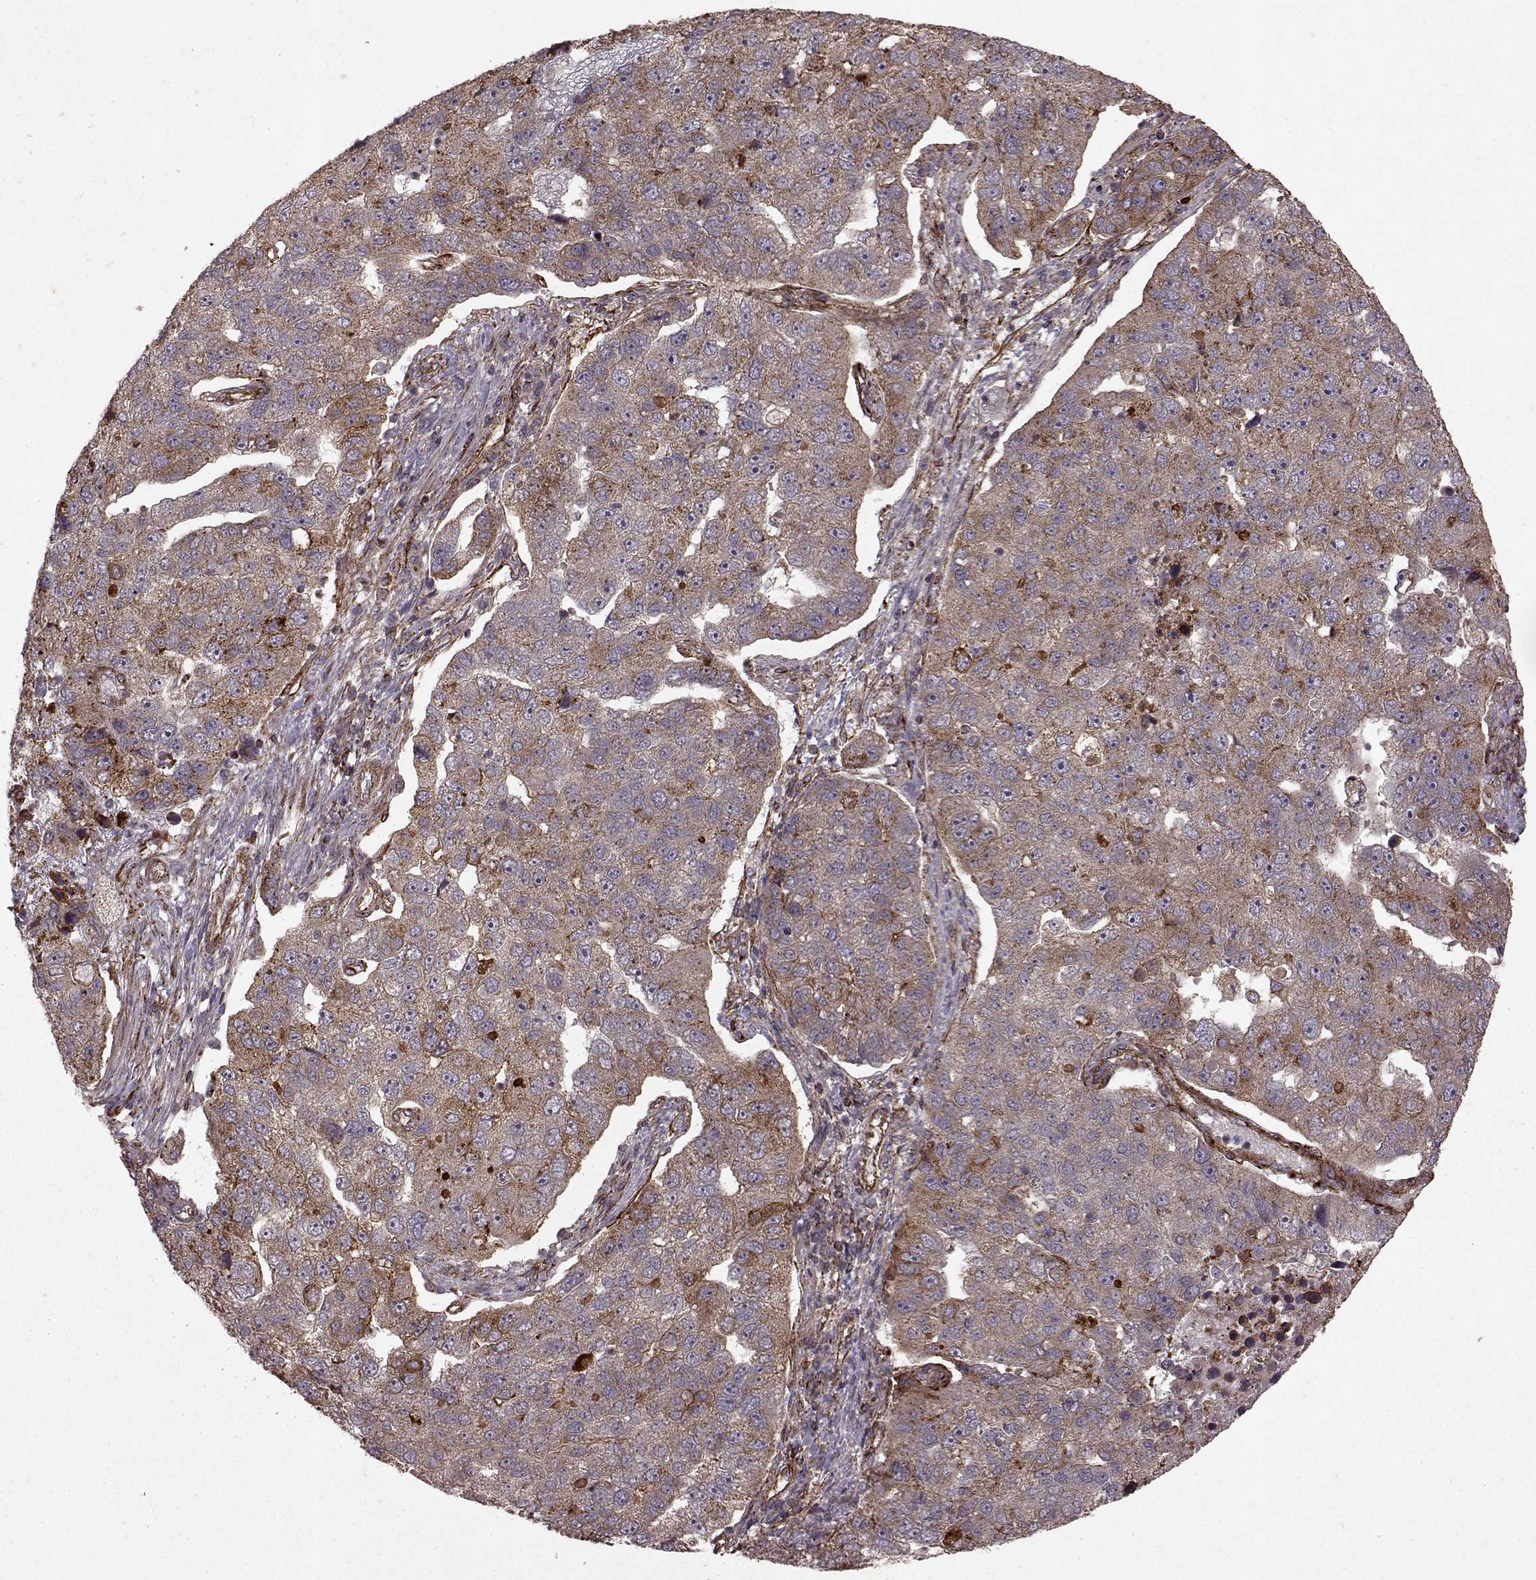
{"staining": {"intensity": "moderate", "quantity": "25%-75%", "location": "cytoplasmic/membranous"}, "tissue": "pancreatic cancer", "cell_type": "Tumor cells", "image_type": "cancer", "snomed": [{"axis": "morphology", "description": "Adenocarcinoma, NOS"}, {"axis": "topography", "description": "Pancreas"}], "caption": "IHC (DAB (3,3'-diaminobenzidine)) staining of human adenocarcinoma (pancreatic) shows moderate cytoplasmic/membranous protein expression in about 25%-75% of tumor cells. The staining is performed using DAB (3,3'-diaminobenzidine) brown chromogen to label protein expression. The nuclei are counter-stained blue using hematoxylin.", "gene": "FXN", "patient": {"sex": "female", "age": 61}}